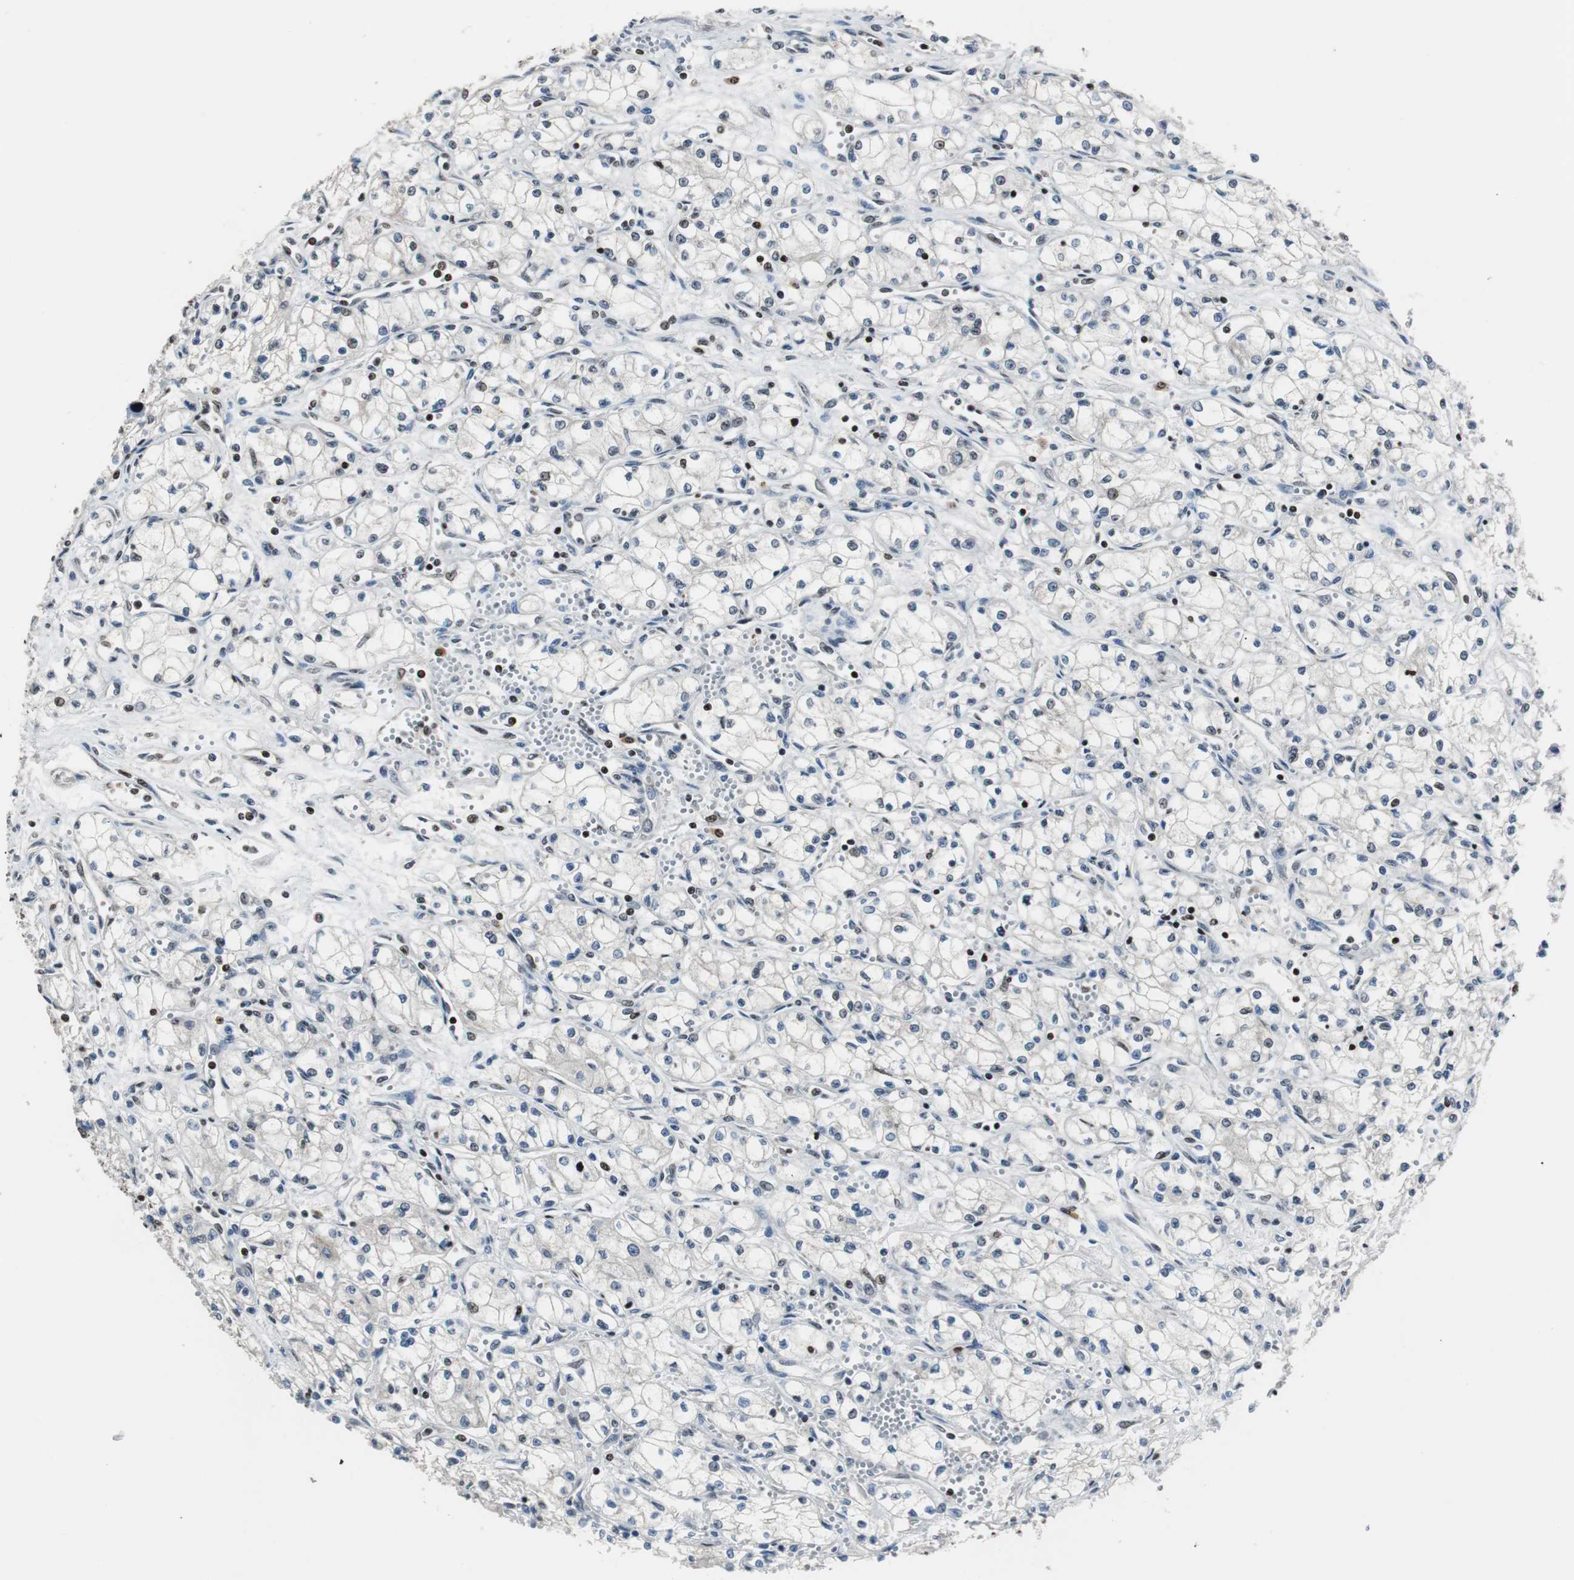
{"staining": {"intensity": "negative", "quantity": "none", "location": "none"}, "tissue": "renal cancer", "cell_type": "Tumor cells", "image_type": "cancer", "snomed": [{"axis": "morphology", "description": "Normal tissue, NOS"}, {"axis": "morphology", "description": "Adenocarcinoma, NOS"}, {"axis": "topography", "description": "Kidney"}], "caption": "This is a micrograph of immunohistochemistry (IHC) staining of renal cancer (adenocarcinoma), which shows no staining in tumor cells. (Brightfield microscopy of DAB immunohistochemistry at high magnification).", "gene": "PAXIP1", "patient": {"sex": "male", "age": 59}}